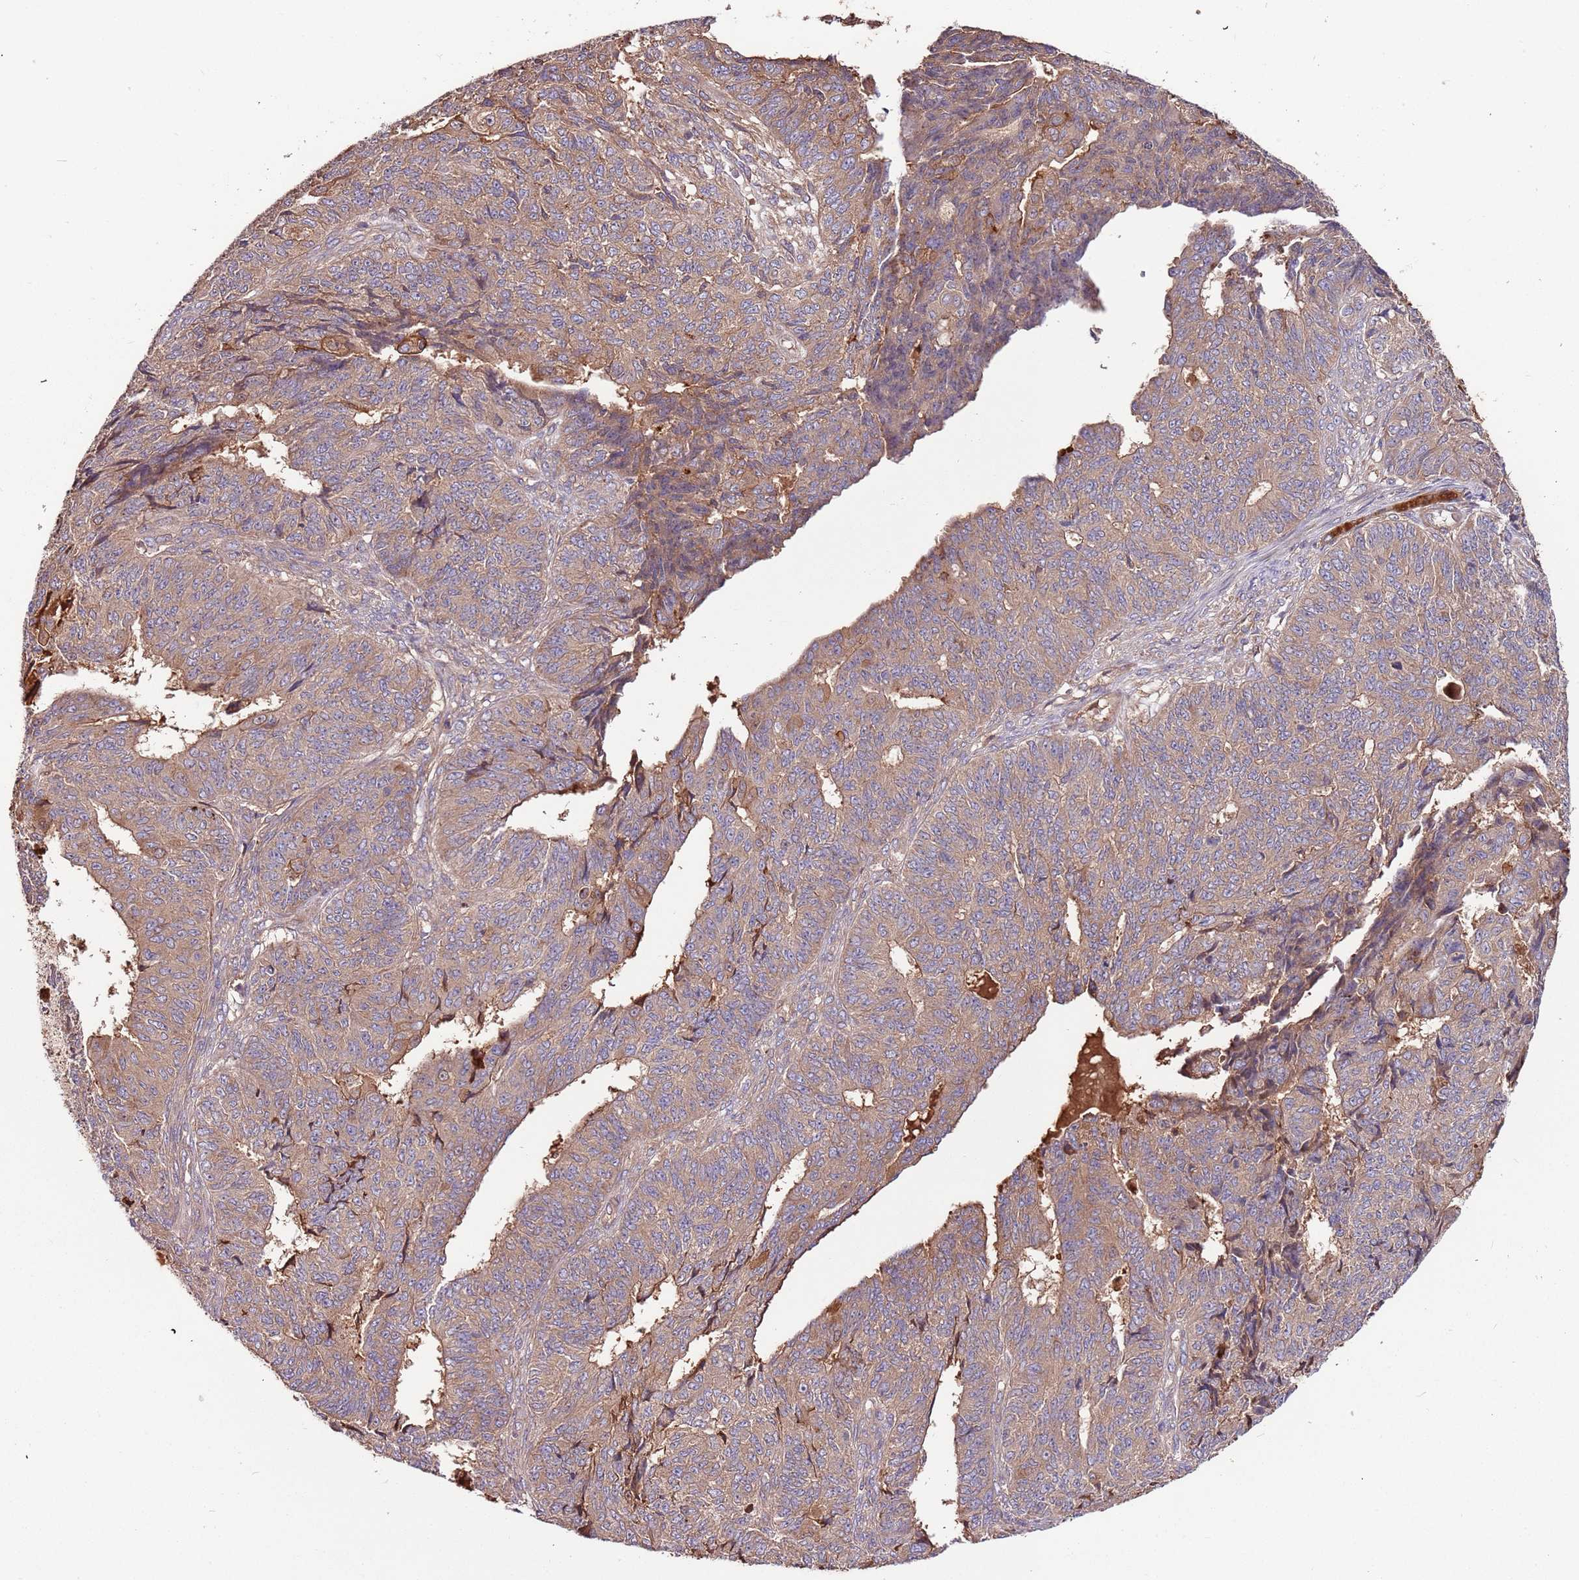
{"staining": {"intensity": "moderate", "quantity": ">75%", "location": "cytoplasmic/membranous"}, "tissue": "endometrial cancer", "cell_type": "Tumor cells", "image_type": "cancer", "snomed": [{"axis": "morphology", "description": "Adenocarcinoma, NOS"}, {"axis": "topography", "description": "Endometrium"}], "caption": "There is medium levels of moderate cytoplasmic/membranous expression in tumor cells of adenocarcinoma (endometrial), as demonstrated by immunohistochemical staining (brown color).", "gene": "DENR", "patient": {"sex": "female", "age": 32}}